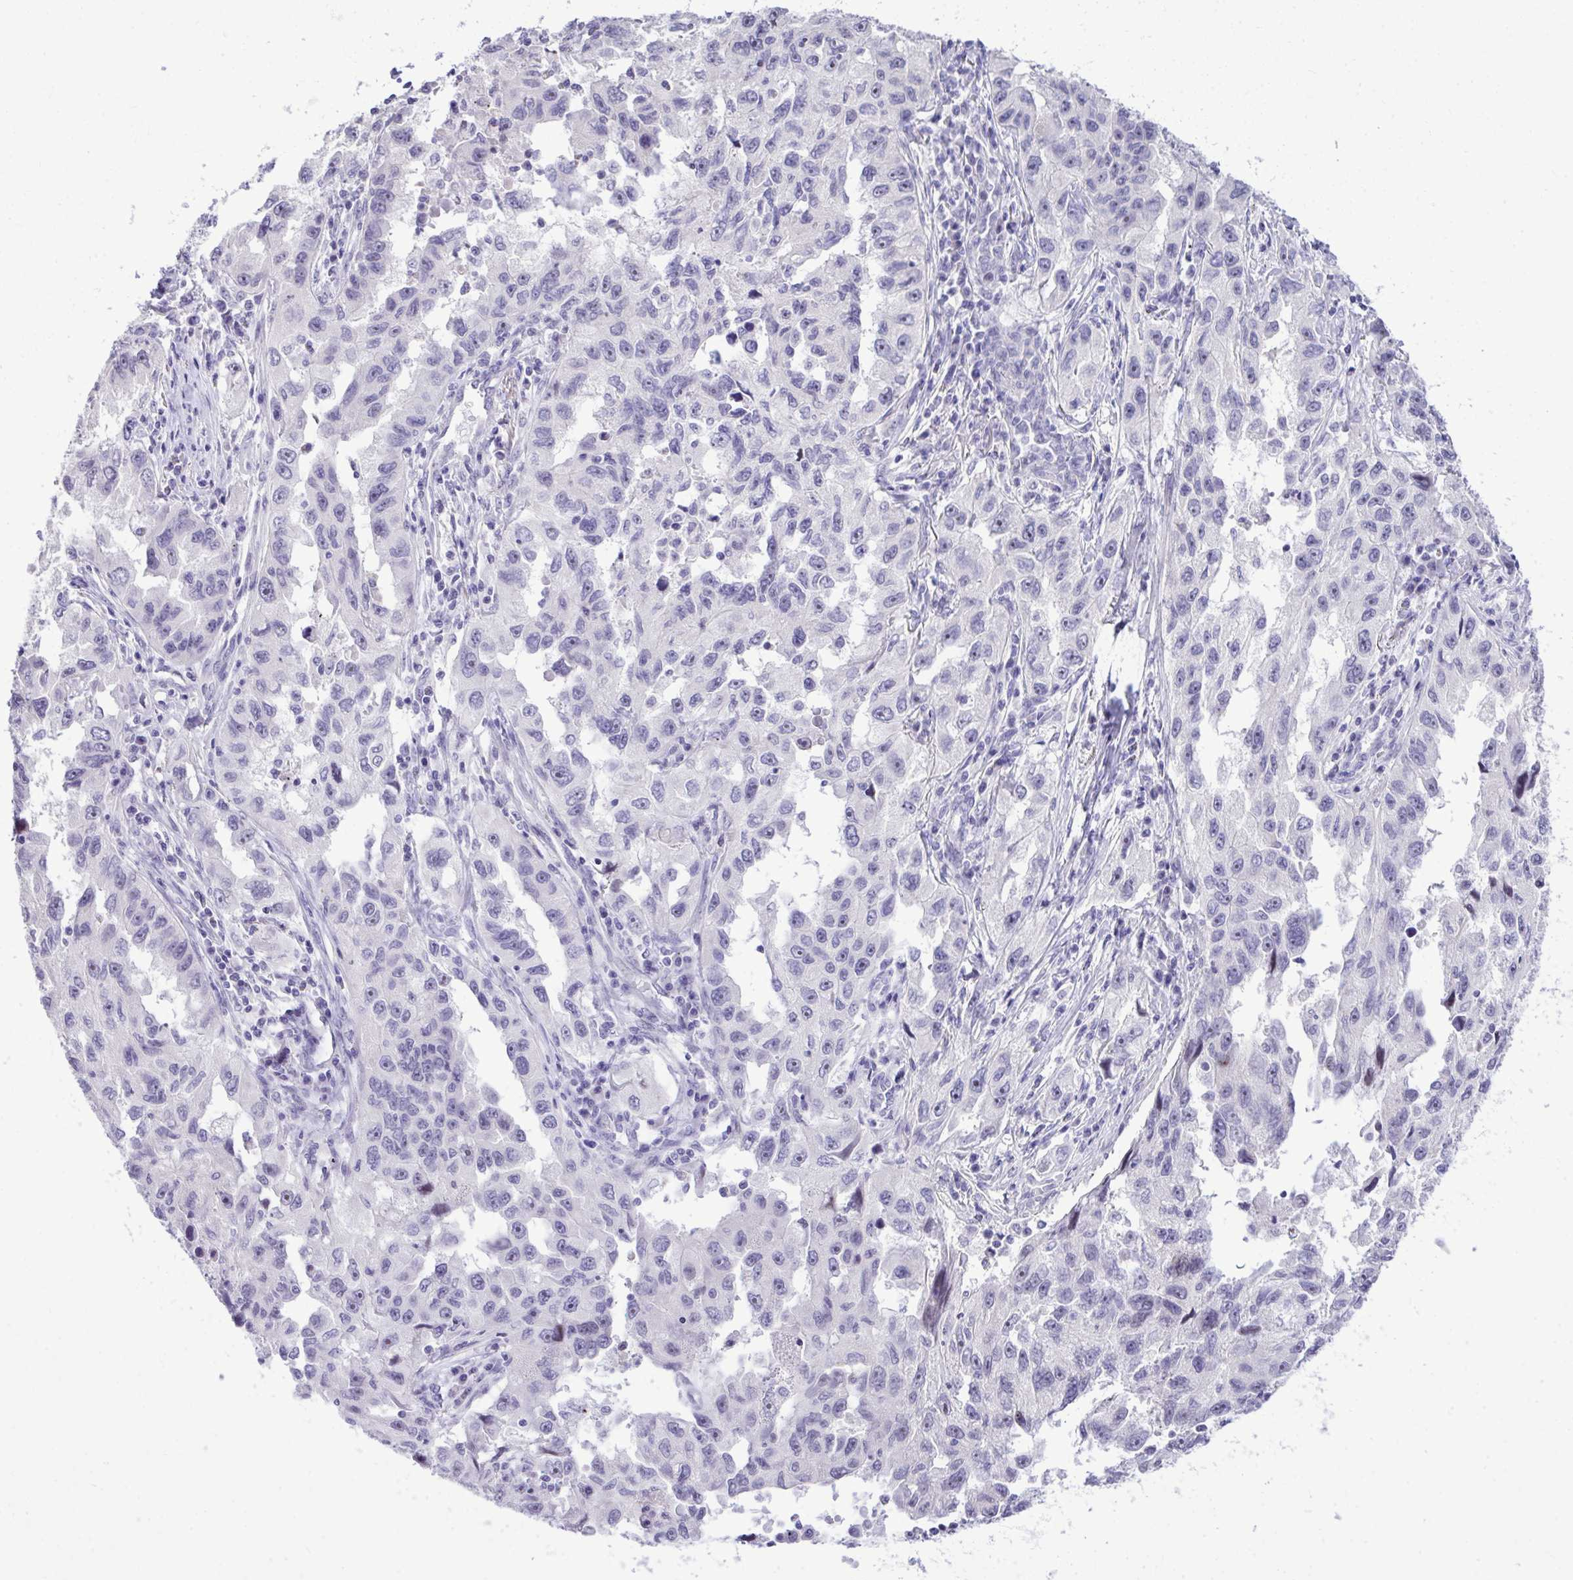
{"staining": {"intensity": "negative", "quantity": "none", "location": "none"}, "tissue": "lung cancer", "cell_type": "Tumor cells", "image_type": "cancer", "snomed": [{"axis": "morphology", "description": "Adenocarcinoma, NOS"}, {"axis": "topography", "description": "Lung"}], "caption": "Tumor cells are negative for protein expression in human lung cancer (adenocarcinoma). The staining is performed using DAB (3,3'-diaminobenzidine) brown chromogen with nuclei counter-stained in using hematoxylin.", "gene": "EID3", "patient": {"sex": "female", "age": 73}}